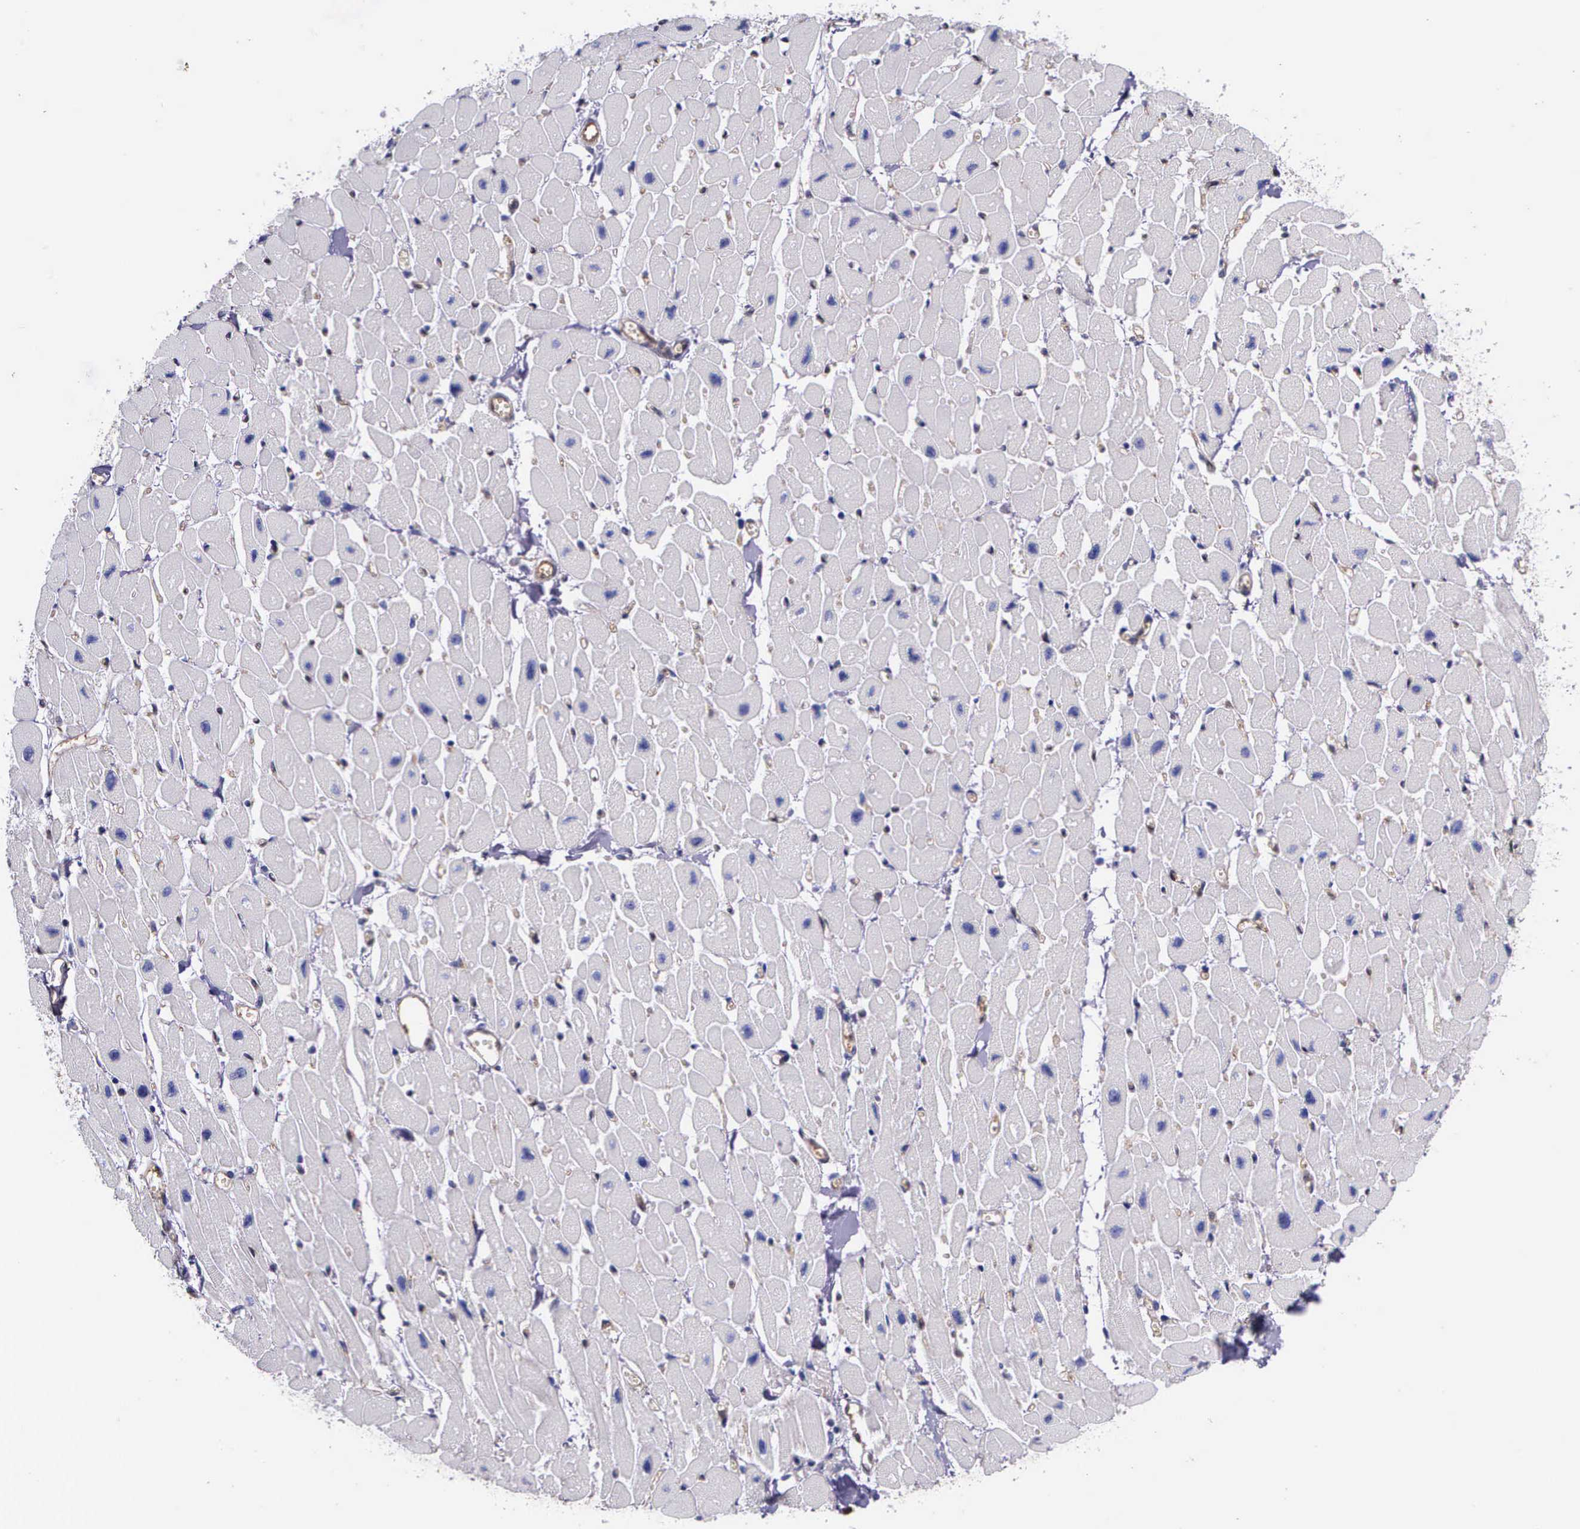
{"staining": {"intensity": "negative", "quantity": "none", "location": "none"}, "tissue": "heart muscle", "cell_type": "Cardiomyocytes", "image_type": "normal", "snomed": [{"axis": "morphology", "description": "Normal tissue, NOS"}, {"axis": "topography", "description": "Heart"}], "caption": "High power microscopy histopathology image of an immunohistochemistry (IHC) histopathology image of normal heart muscle, revealing no significant positivity in cardiomyocytes.", "gene": "GMPR2", "patient": {"sex": "female", "age": 54}}